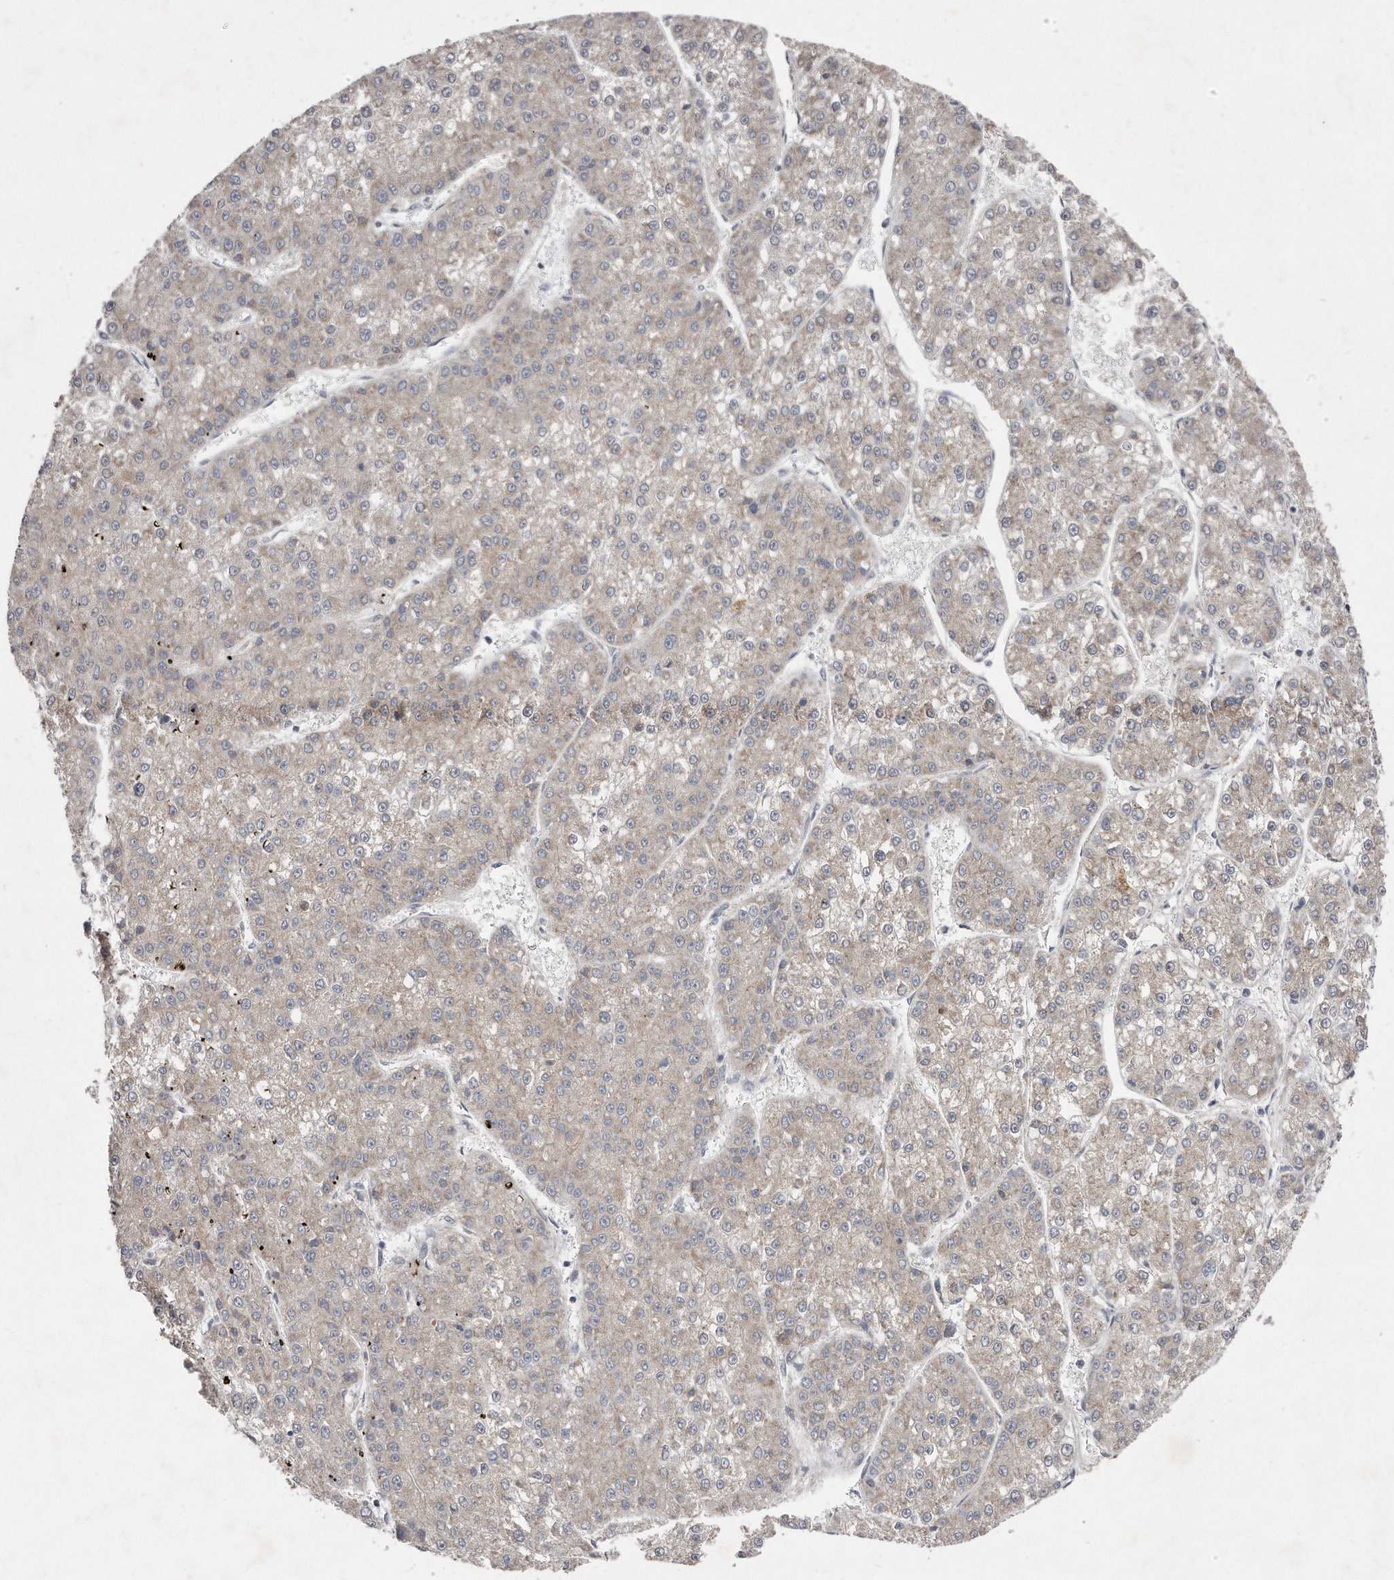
{"staining": {"intensity": "weak", "quantity": "25%-75%", "location": "cytoplasmic/membranous"}, "tissue": "liver cancer", "cell_type": "Tumor cells", "image_type": "cancer", "snomed": [{"axis": "morphology", "description": "Carcinoma, Hepatocellular, NOS"}, {"axis": "topography", "description": "Liver"}], "caption": "Immunohistochemistry (IHC) histopathology image of human liver cancer (hepatocellular carcinoma) stained for a protein (brown), which shows low levels of weak cytoplasmic/membranous expression in about 25%-75% of tumor cells.", "gene": "TECR", "patient": {"sex": "female", "age": 73}}